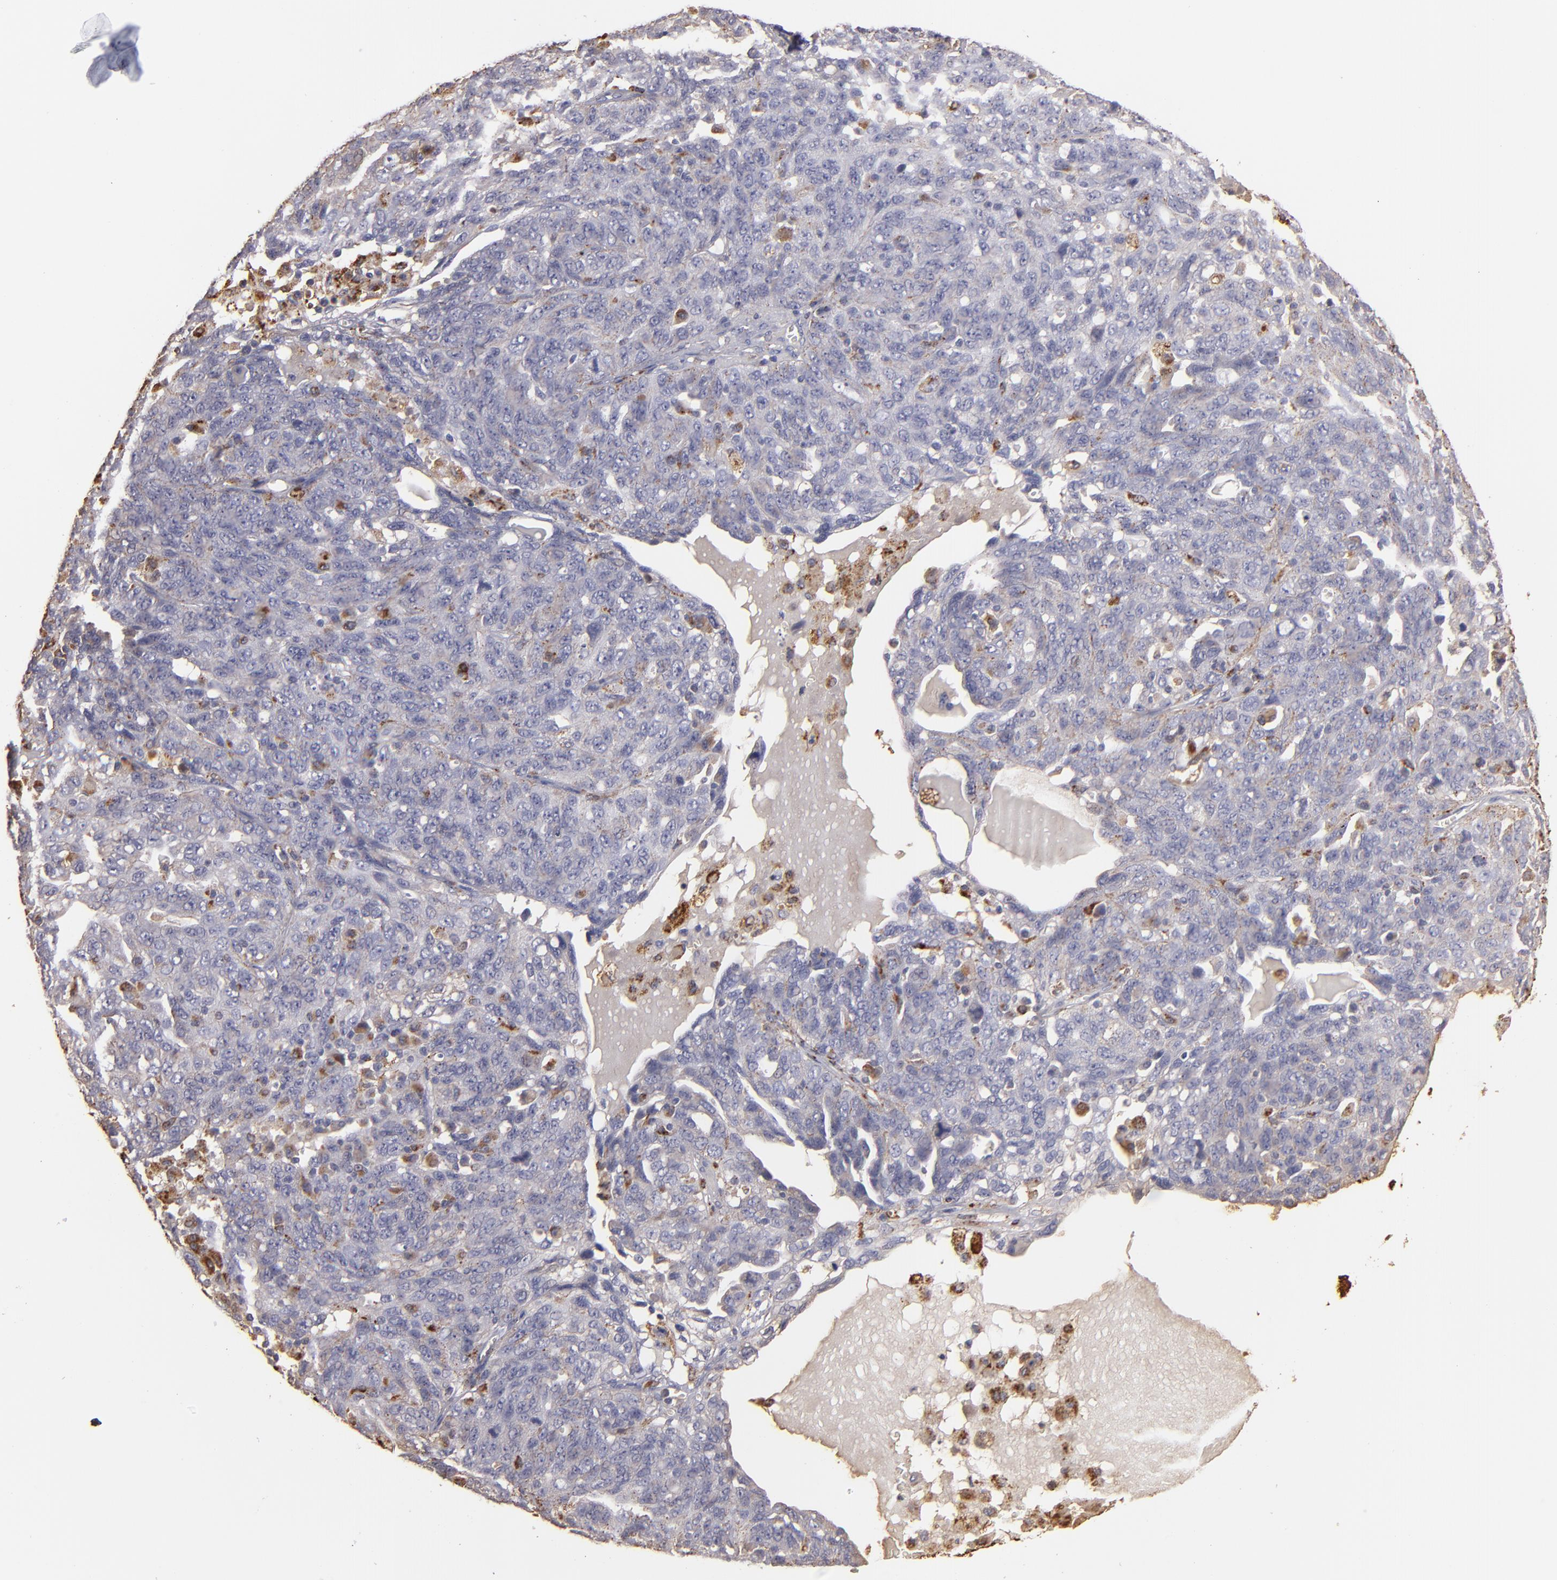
{"staining": {"intensity": "weak", "quantity": "<25%", "location": "cytoplasmic/membranous"}, "tissue": "ovarian cancer", "cell_type": "Tumor cells", "image_type": "cancer", "snomed": [{"axis": "morphology", "description": "Cystadenocarcinoma, serous, NOS"}, {"axis": "topography", "description": "Ovary"}], "caption": "DAB immunohistochemical staining of ovarian serous cystadenocarcinoma demonstrates no significant staining in tumor cells.", "gene": "TRAF1", "patient": {"sex": "female", "age": 71}}